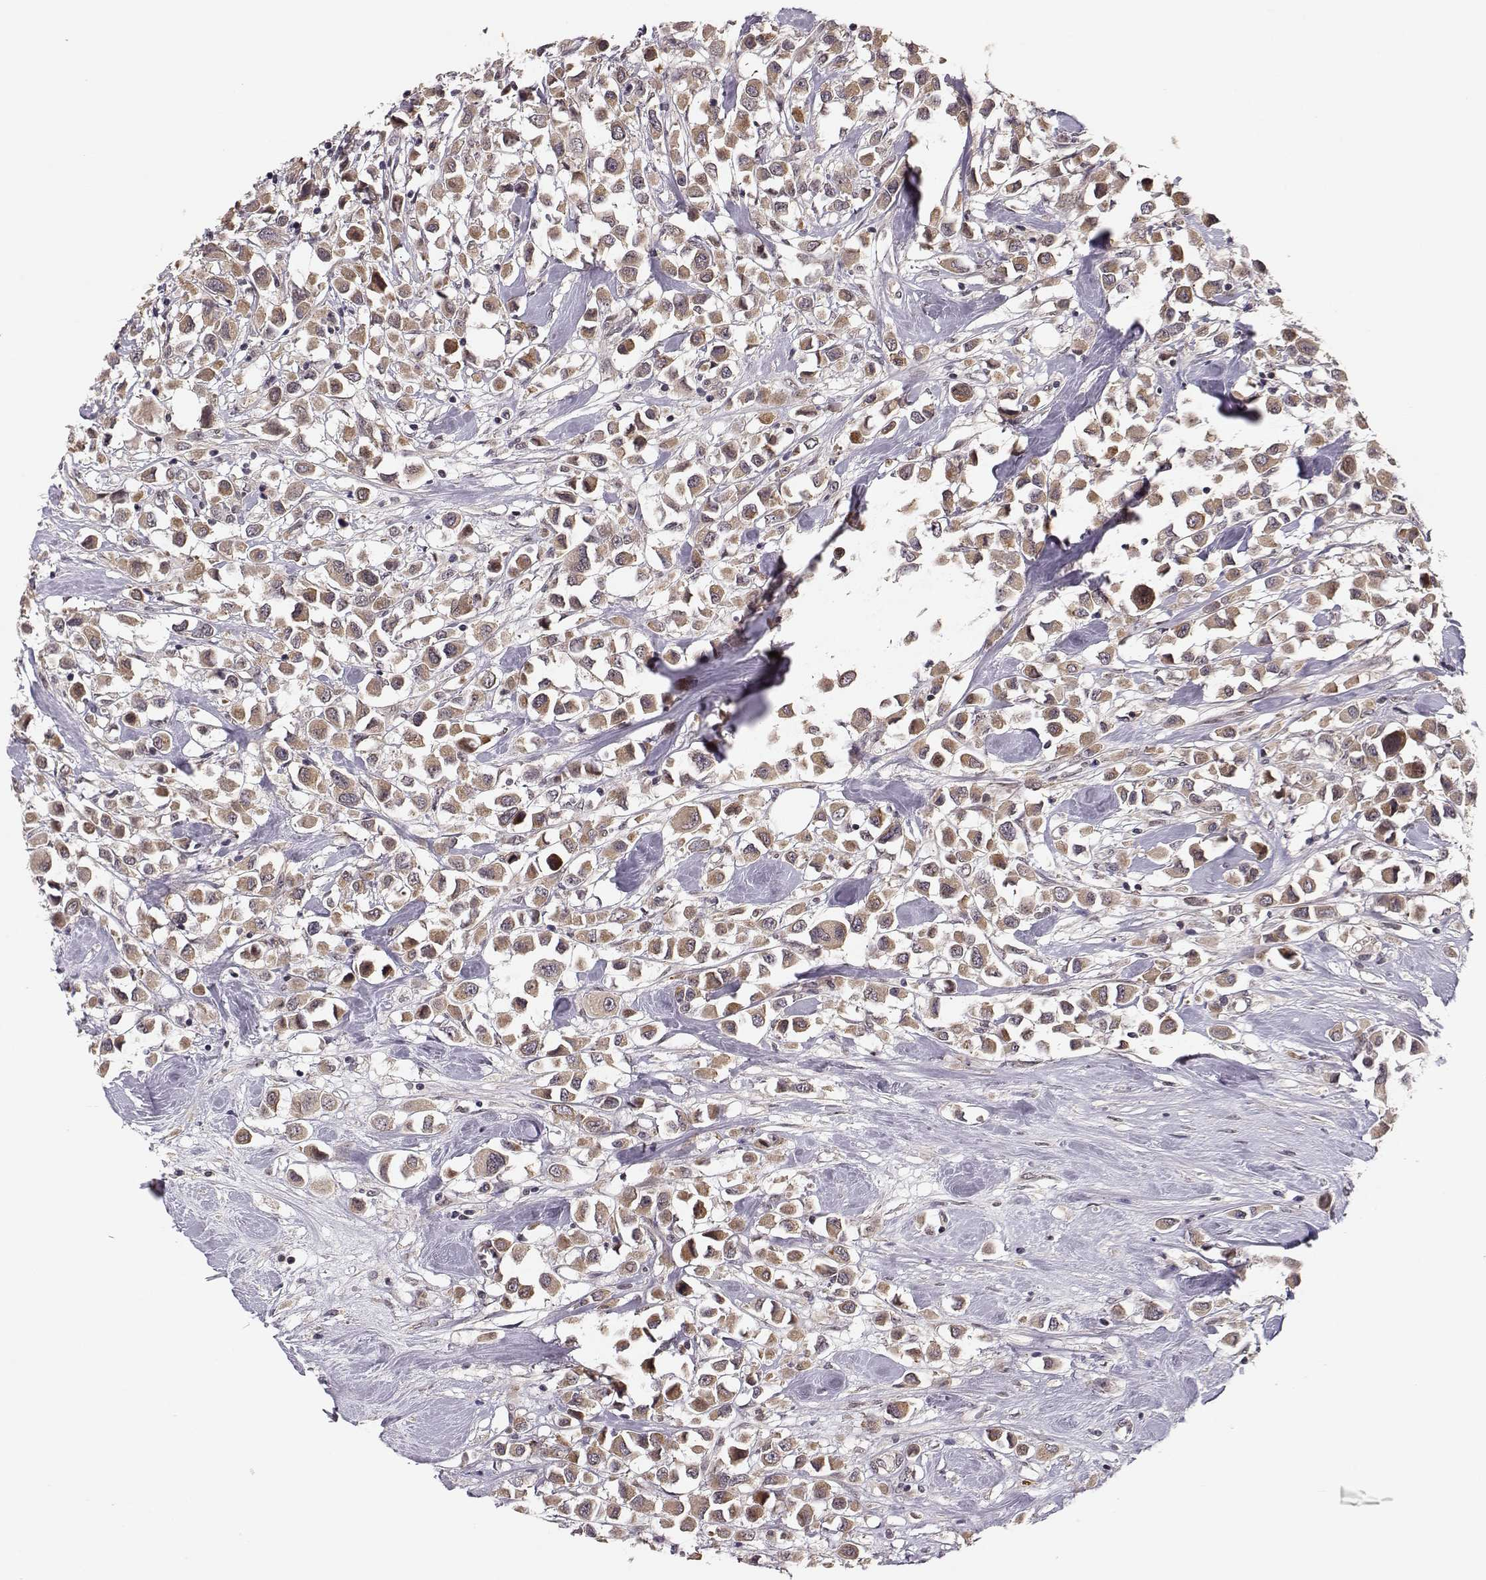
{"staining": {"intensity": "moderate", "quantity": "25%-75%", "location": "cytoplasmic/membranous"}, "tissue": "breast cancer", "cell_type": "Tumor cells", "image_type": "cancer", "snomed": [{"axis": "morphology", "description": "Duct carcinoma"}, {"axis": "topography", "description": "Breast"}], "caption": "IHC staining of breast cancer (invasive ductal carcinoma), which reveals medium levels of moderate cytoplasmic/membranous staining in about 25%-75% of tumor cells indicating moderate cytoplasmic/membranous protein positivity. The staining was performed using DAB (brown) for protein detection and nuclei were counterstained in hematoxylin (blue).", "gene": "PLEKHG3", "patient": {"sex": "female", "age": 61}}